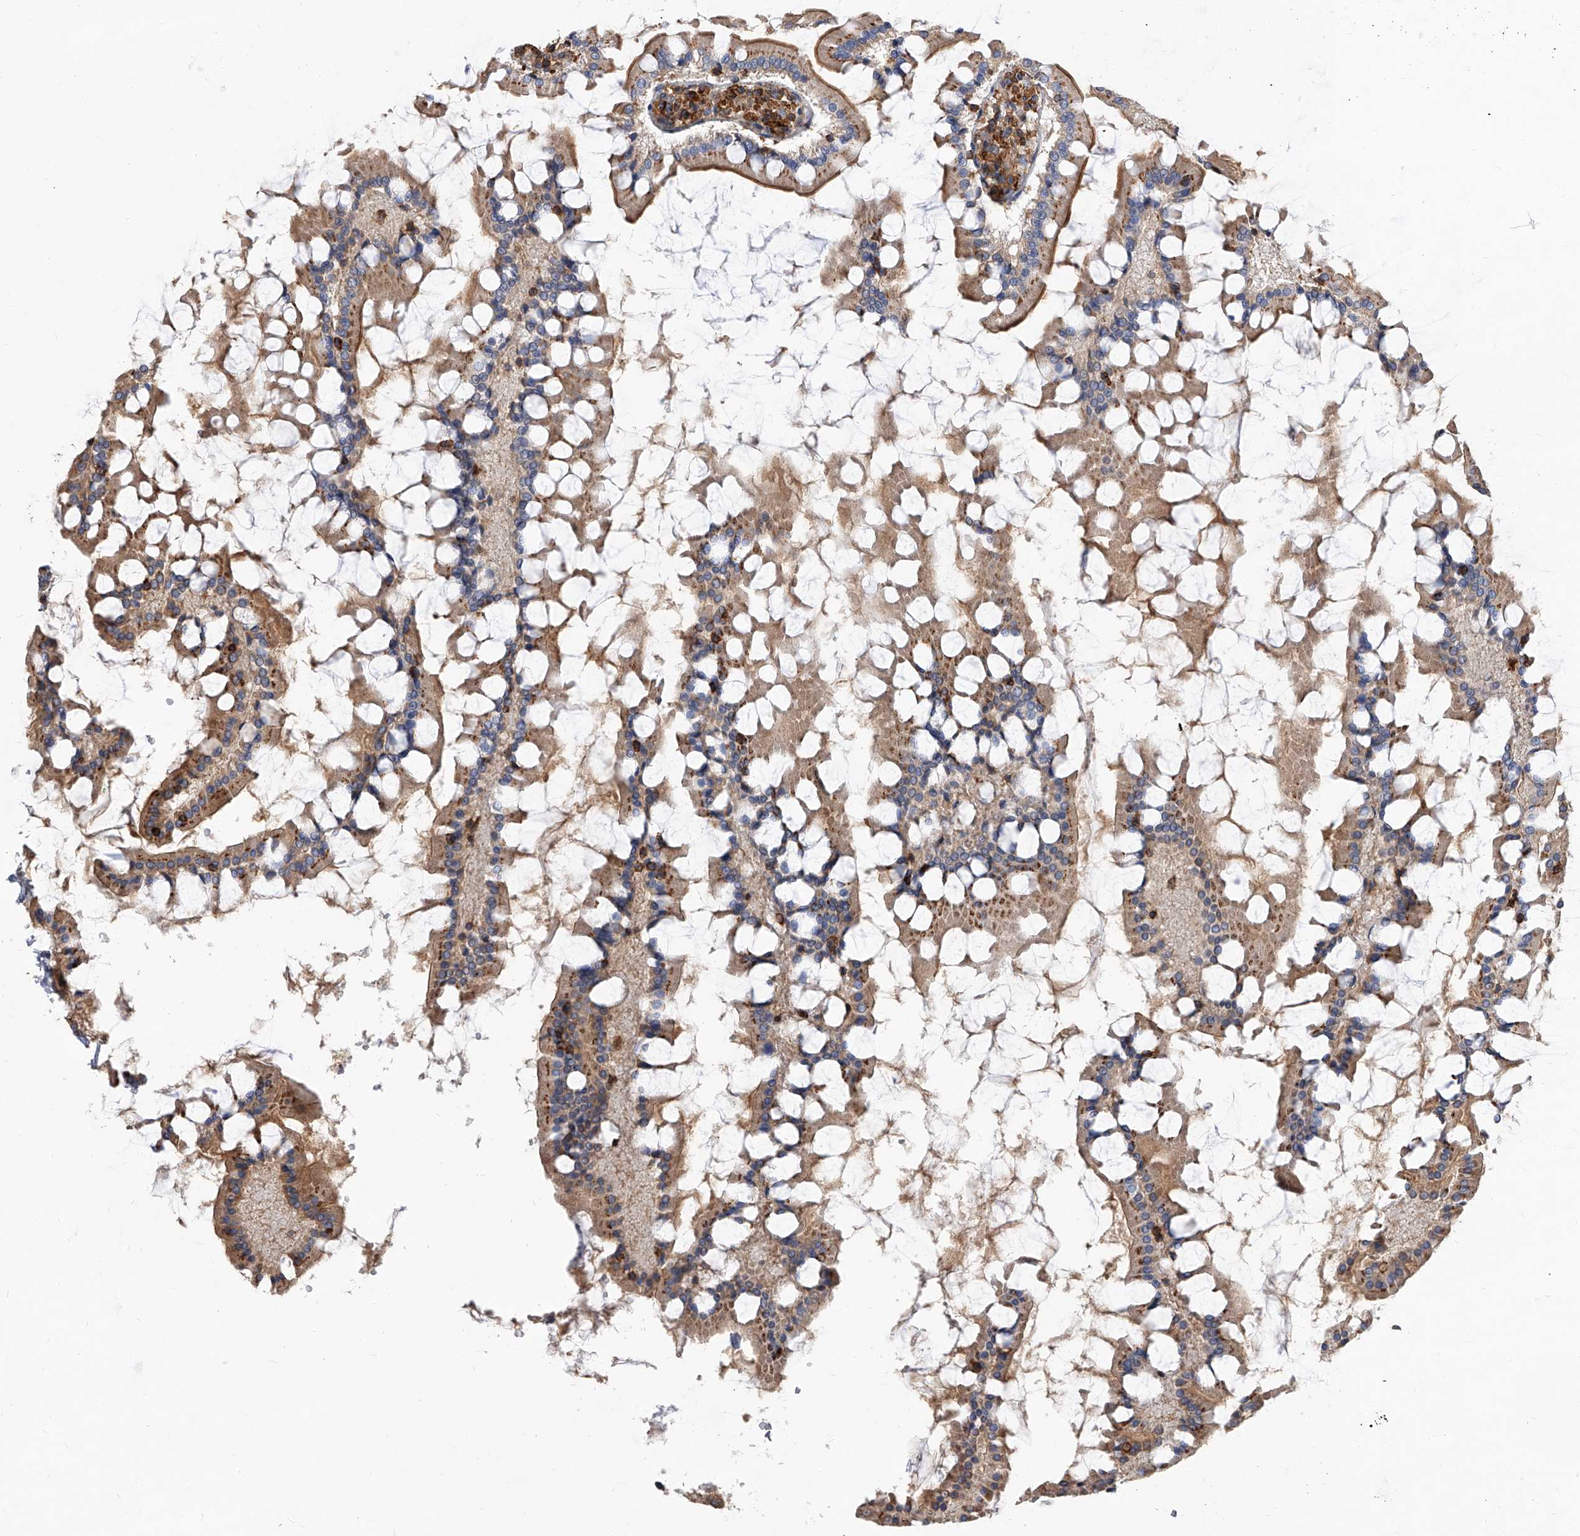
{"staining": {"intensity": "moderate", "quantity": ">75%", "location": "cytoplasmic/membranous"}, "tissue": "small intestine", "cell_type": "Glandular cells", "image_type": "normal", "snomed": [{"axis": "morphology", "description": "Normal tissue, NOS"}, {"axis": "topography", "description": "Small intestine"}], "caption": "Protein positivity by immunohistochemistry reveals moderate cytoplasmic/membranous staining in about >75% of glandular cells in benign small intestine. (DAB IHC with brightfield microscopy, high magnification).", "gene": "PISD", "patient": {"sex": "male", "age": 41}}